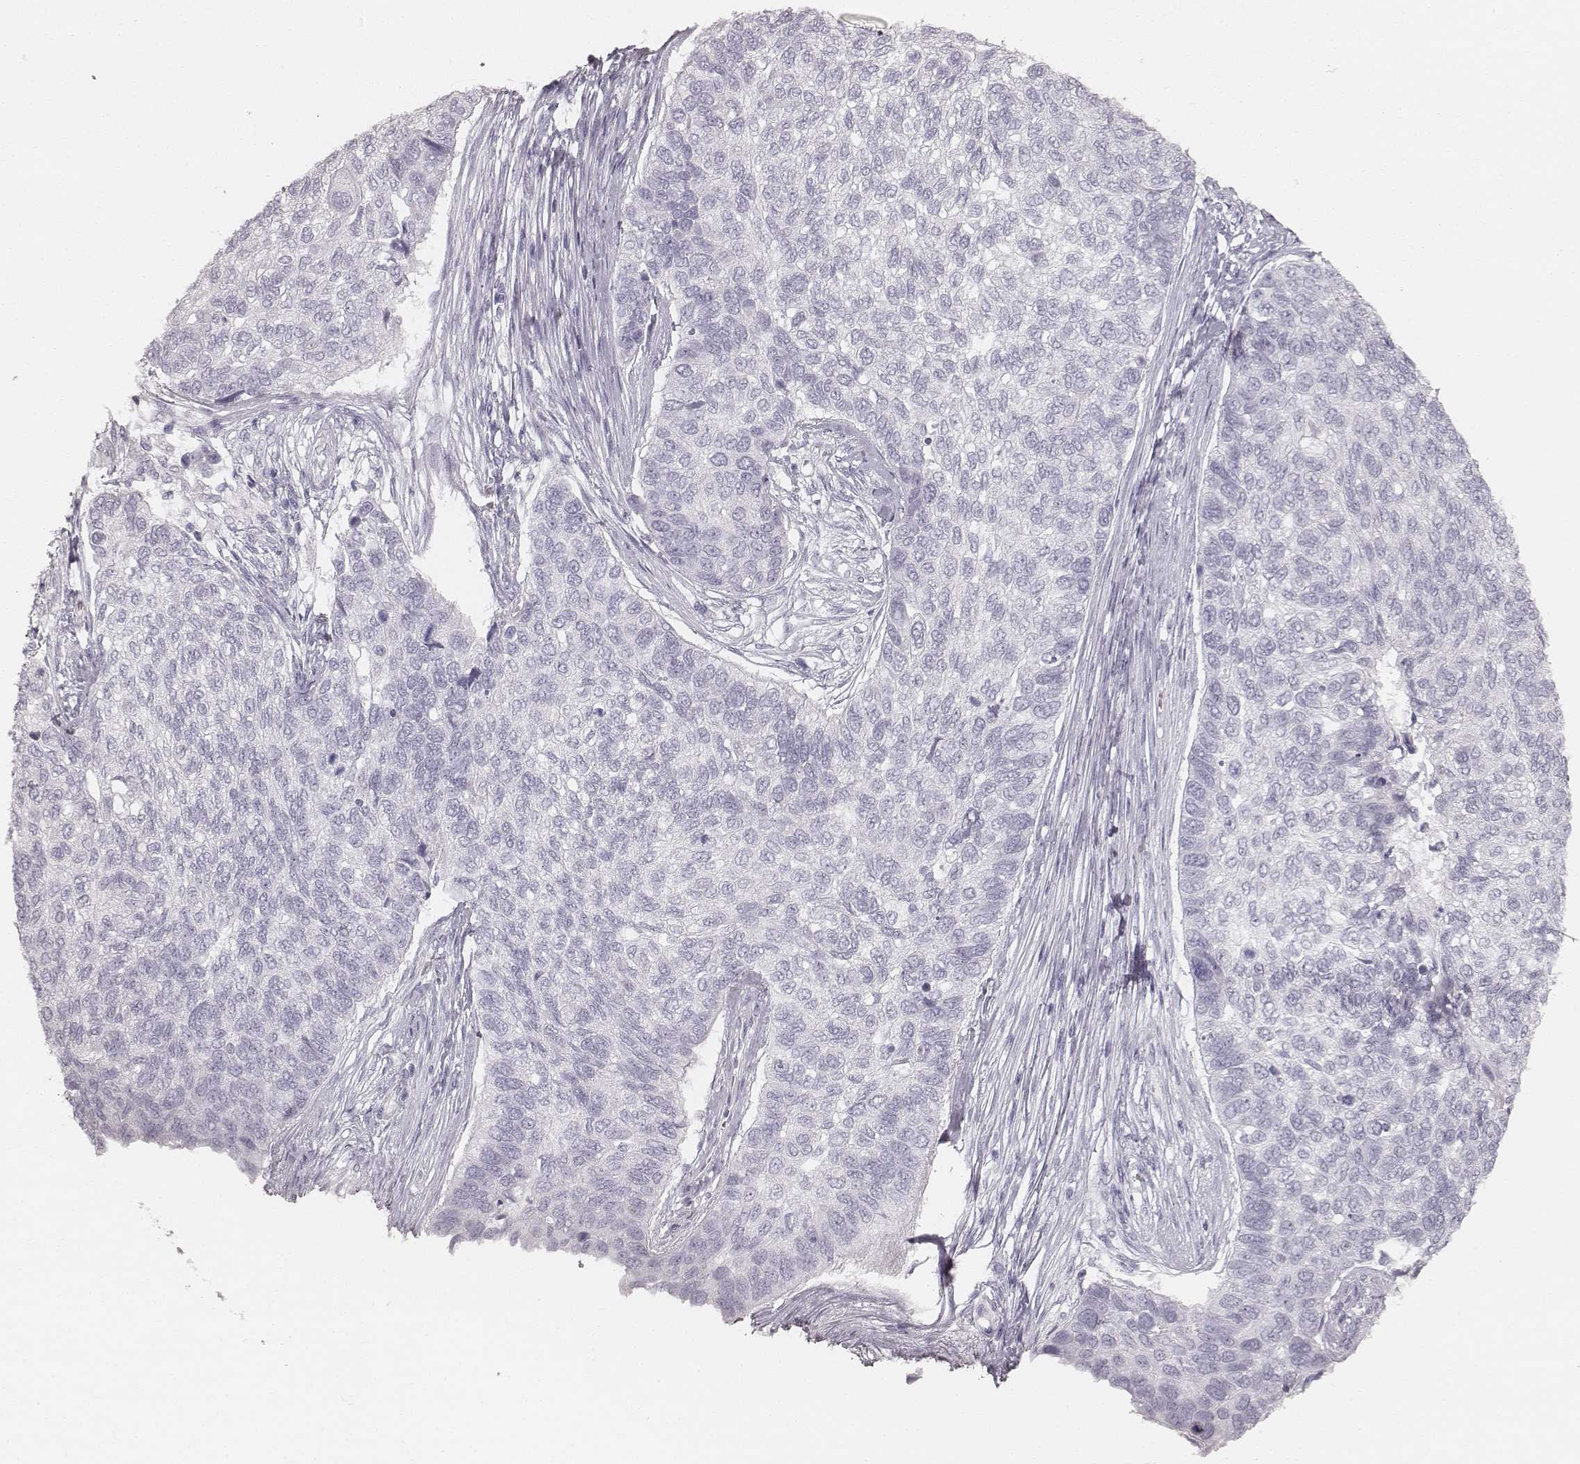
{"staining": {"intensity": "negative", "quantity": "none", "location": "none"}, "tissue": "lung cancer", "cell_type": "Tumor cells", "image_type": "cancer", "snomed": [{"axis": "morphology", "description": "Squamous cell carcinoma, NOS"}, {"axis": "topography", "description": "Lung"}], "caption": "A photomicrograph of lung squamous cell carcinoma stained for a protein reveals no brown staining in tumor cells.", "gene": "KRT34", "patient": {"sex": "male", "age": 69}}